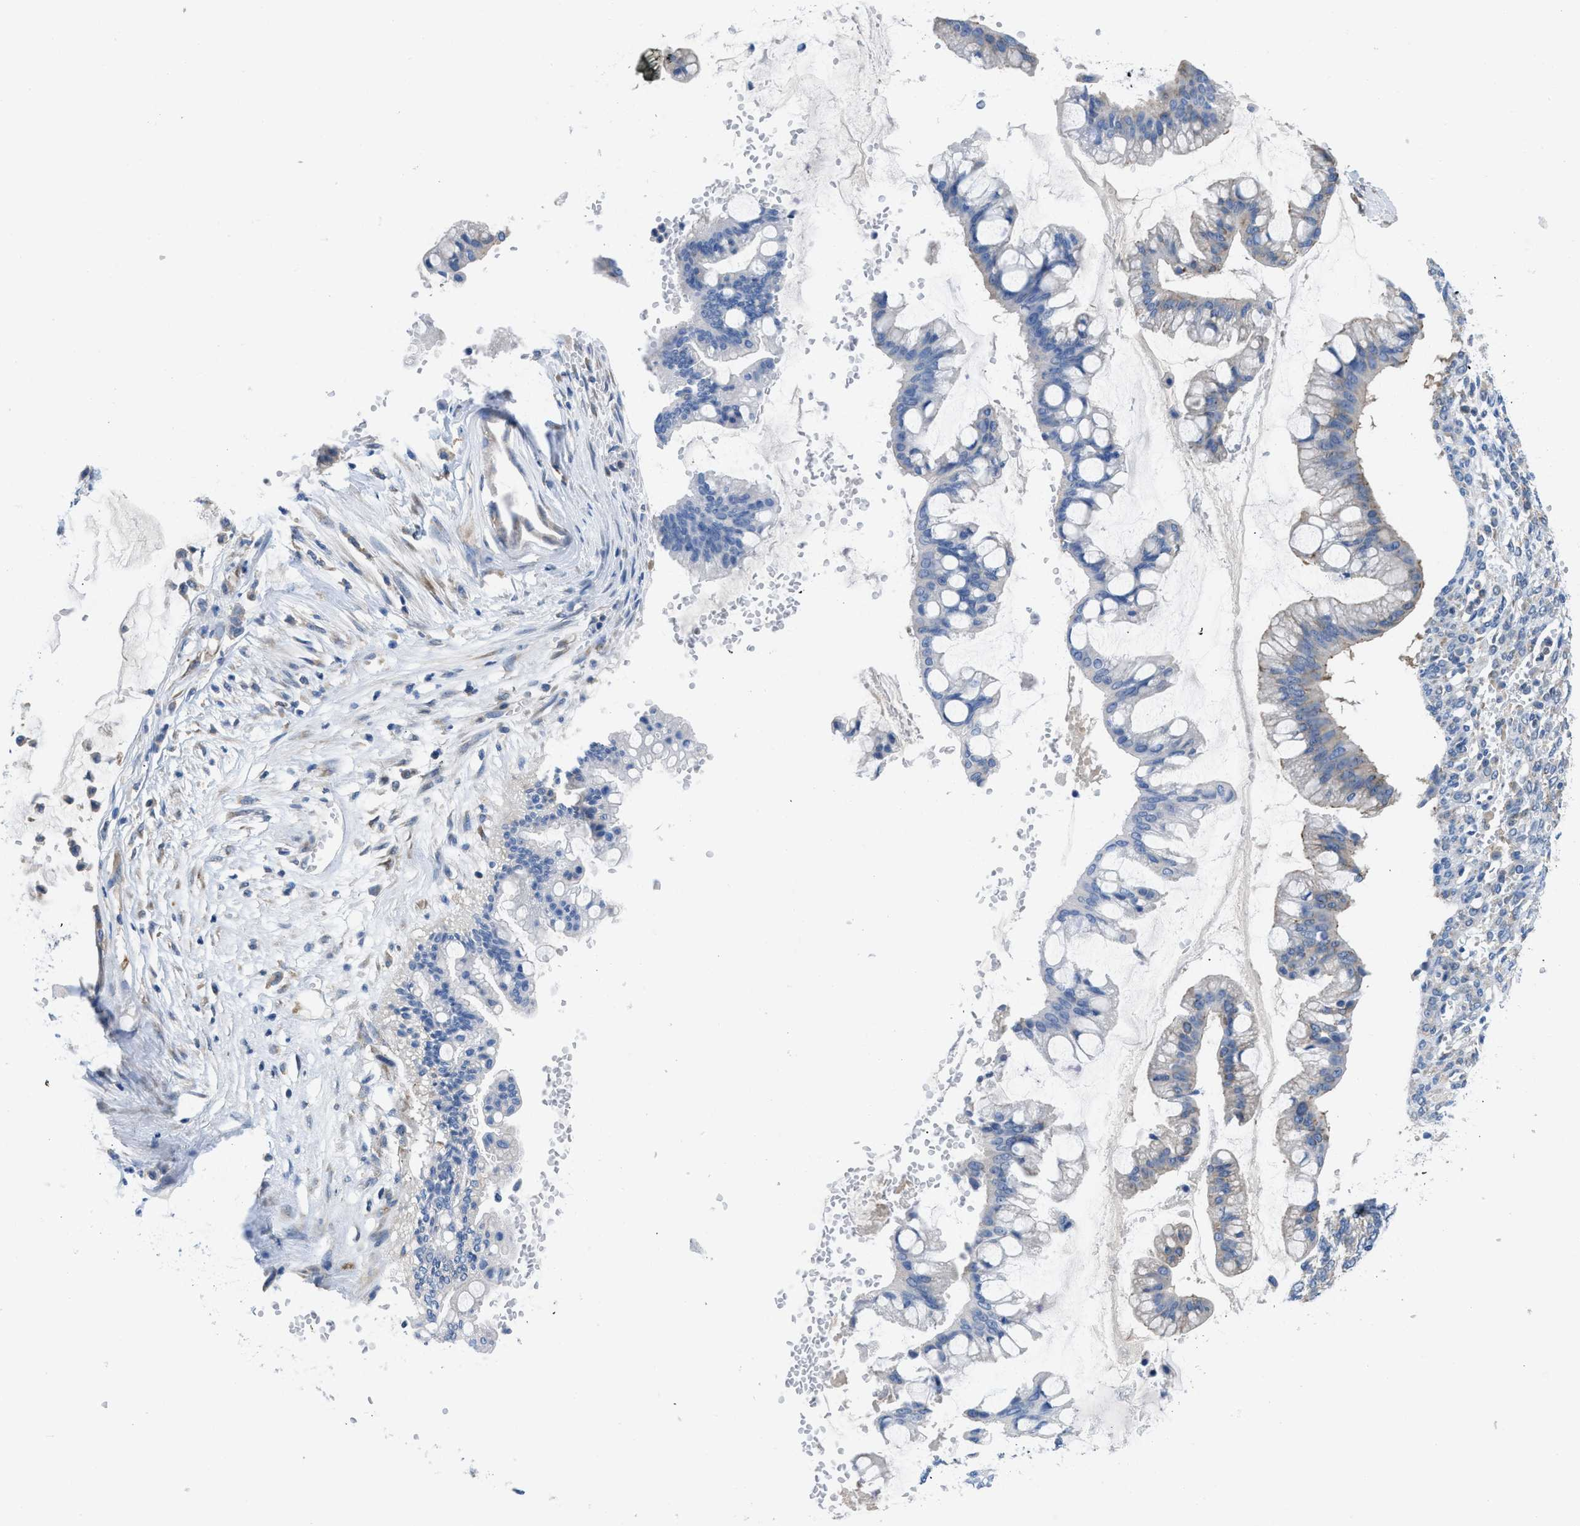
{"staining": {"intensity": "weak", "quantity": "<25%", "location": "cytoplasmic/membranous"}, "tissue": "ovarian cancer", "cell_type": "Tumor cells", "image_type": "cancer", "snomed": [{"axis": "morphology", "description": "Cystadenocarcinoma, mucinous, NOS"}, {"axis": "topography", "description": "Ovary"}], "caption": "Protein analysis of ovarian mucinous cystadenocarcinoma shows no significant staining in tumor cells.", "gene": "BNC2", "patient": {"sex": "female", "age": 73}}